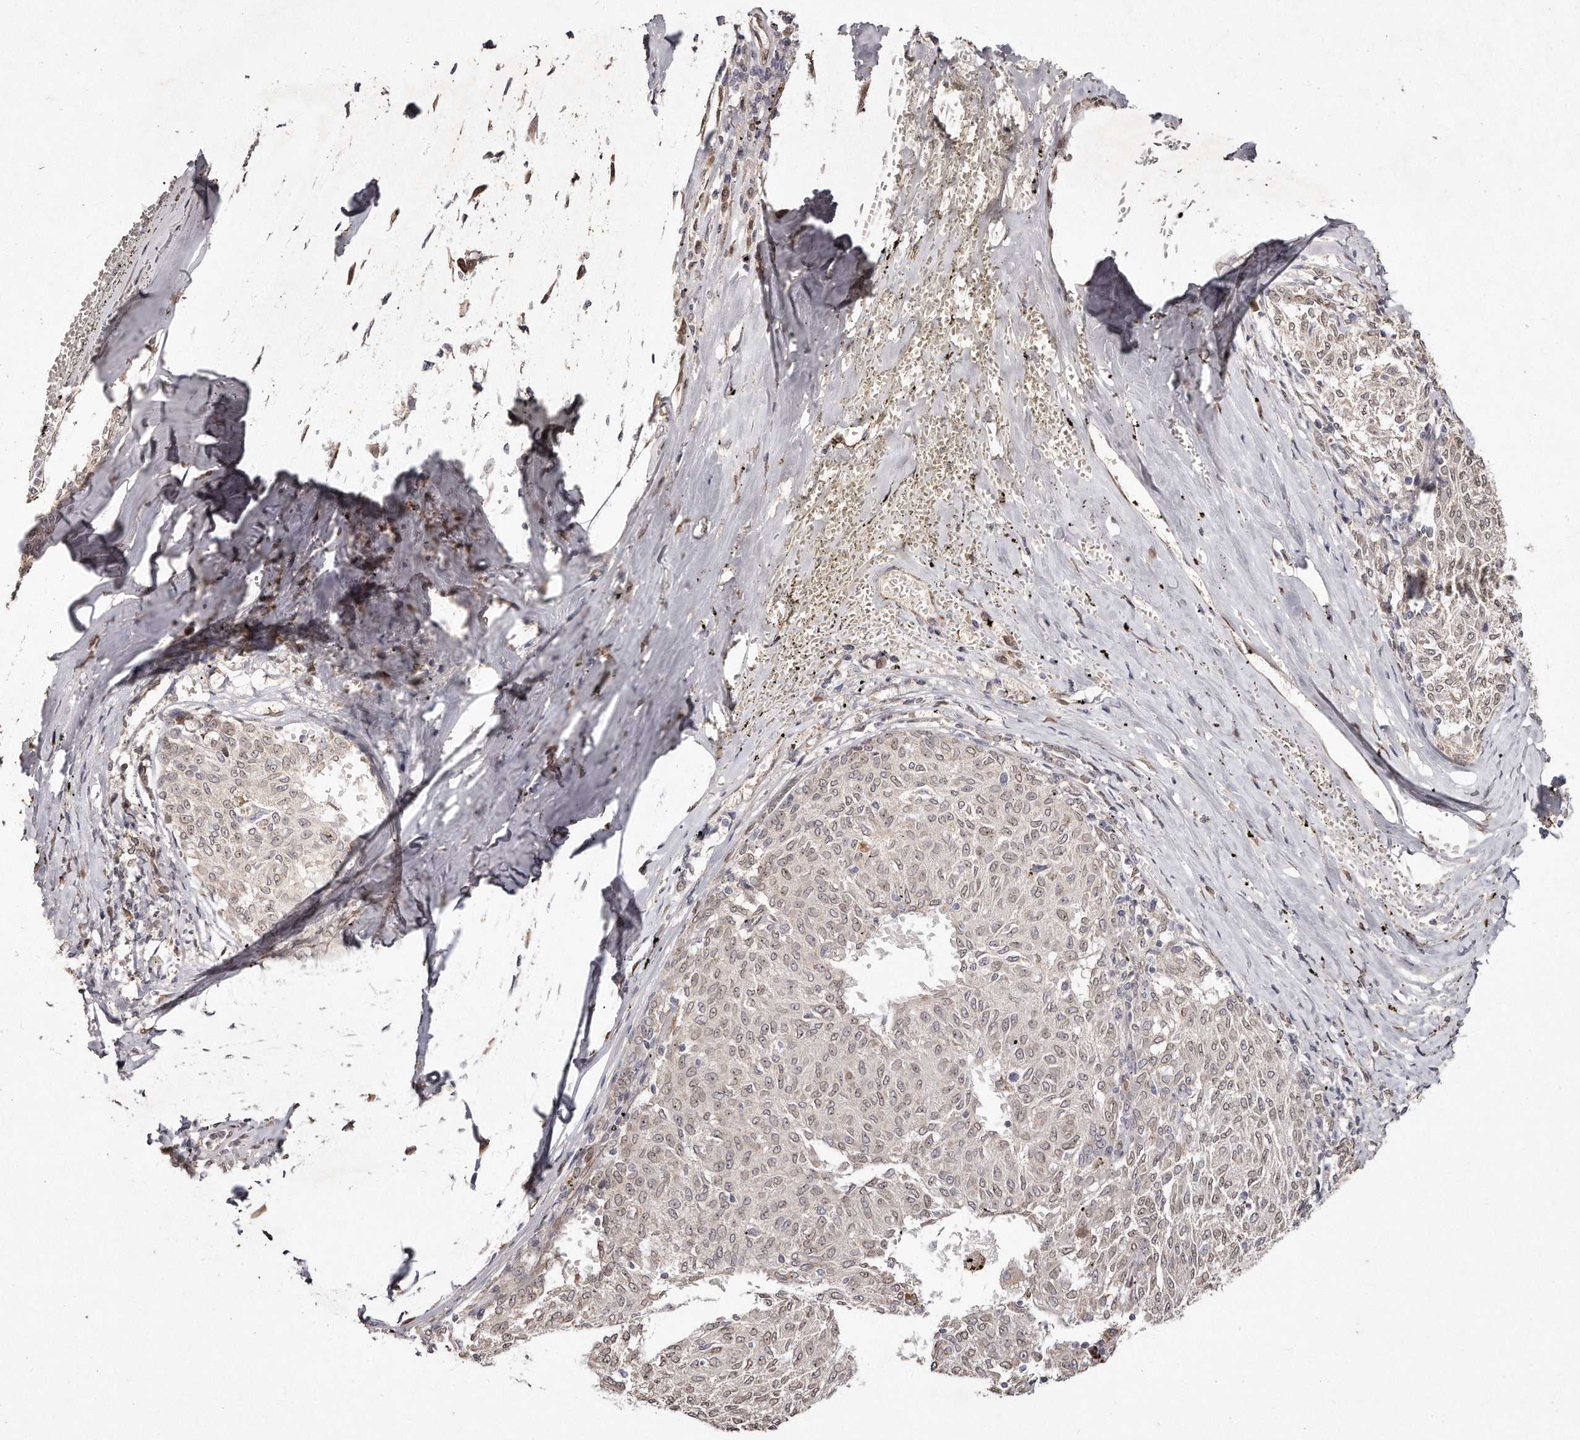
{"staining": {"intensity": "weak", "quantity": ">75%", "location": "cytoplasmic/membranous,nuclear"}, "tissue": "melanoma", "cell_type": "Tumor cells", "image_type": "cancer", "snomed": [{"axis": "morphology", "description": "Malignant melanoma, NOS"}, {"axis": "topography", "description": "Skin"}], "caption": "Melanoma stained with IHC displays weak cytoplasmic/membranous and nuclear positivity in about >75% of tumor cells. The protein of interest is stained brown, and the nuclei are stained in blue (DAB IHC with brightfield microscopy, high magnification).", "gene": "HASPIN", "patient": {"sex": "female", "age": 72}}